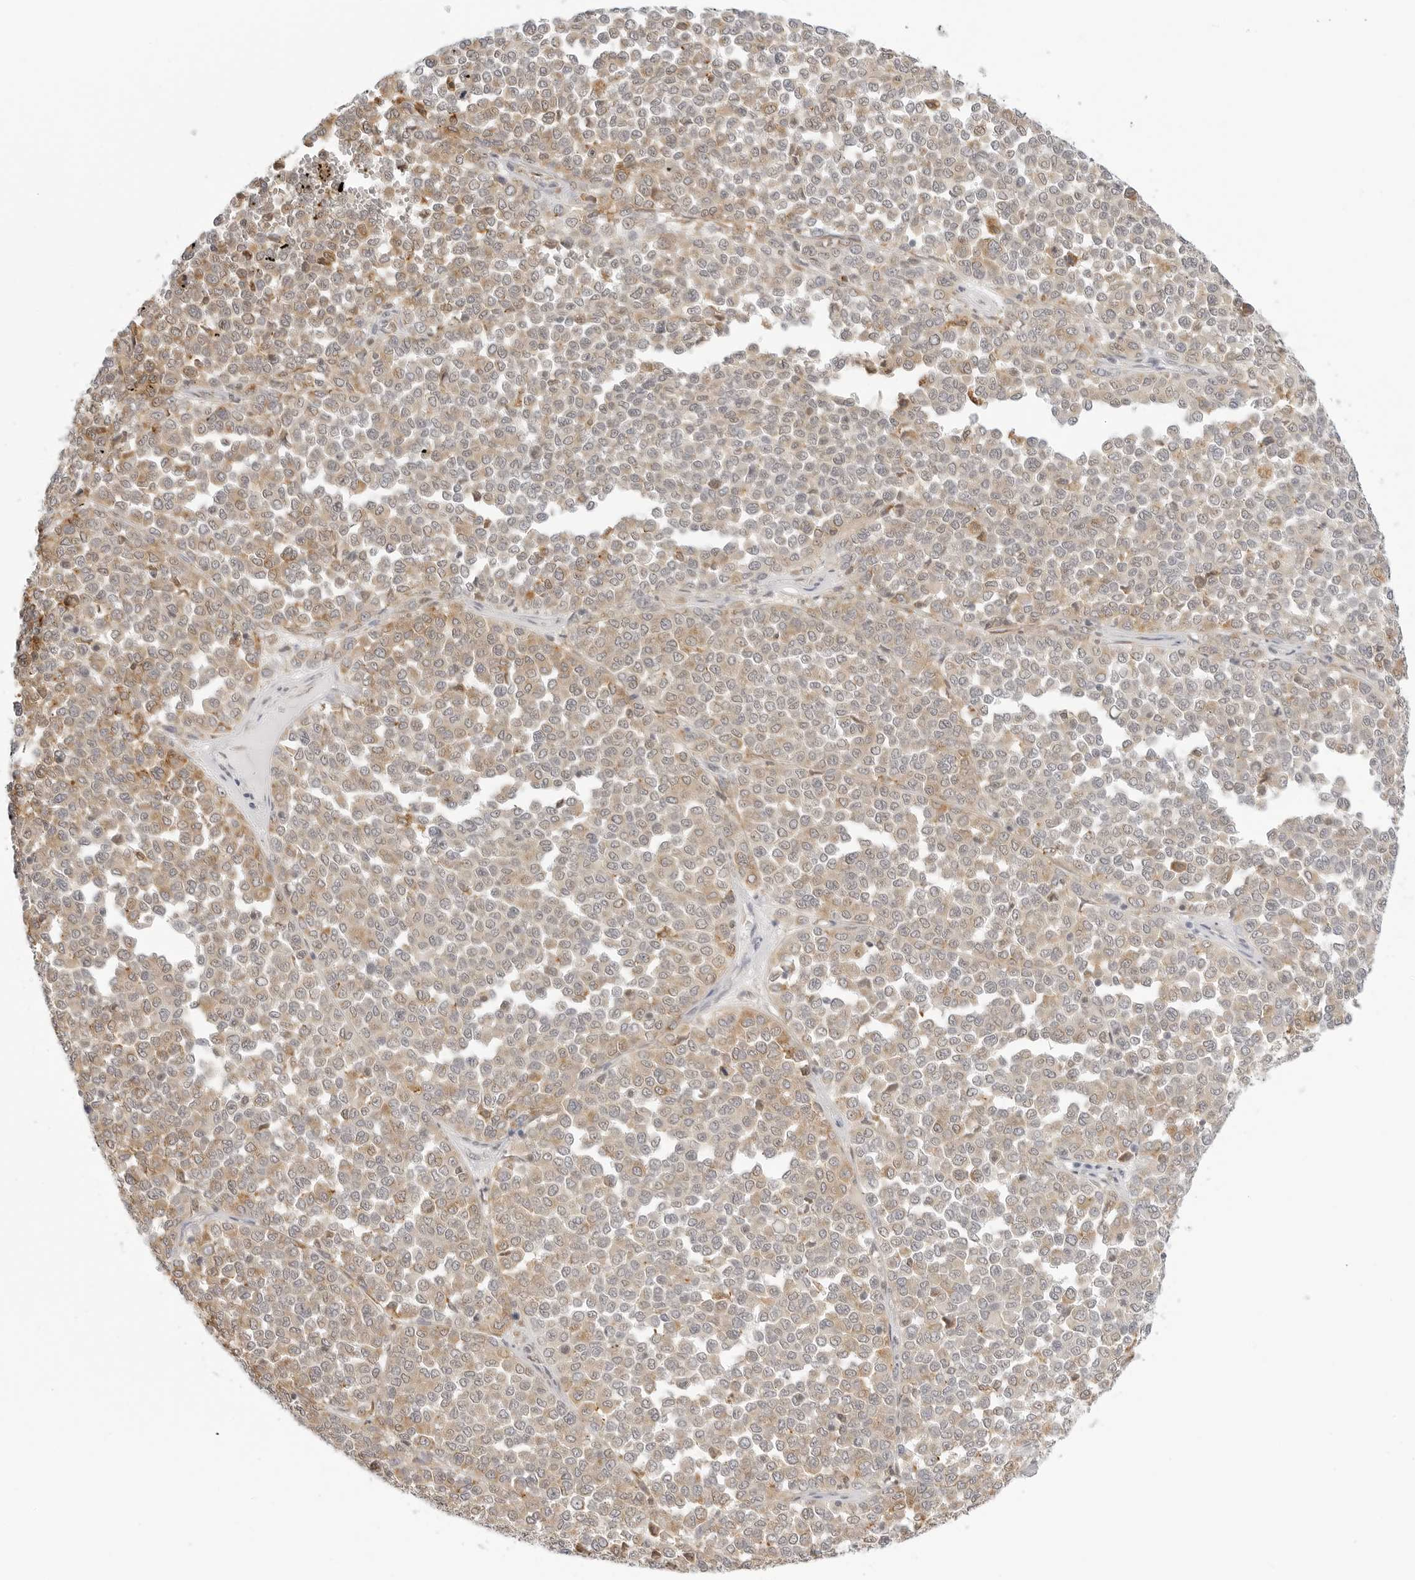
{"staining": {"intensity": "weak", "quantity": ">75%", "location": "cytoplasmic/membranous"}, "tissue": "melanoma", "cell_type": "Tumor cells", "image_type": "cancer", "snomed": [{"axis": "morphology", "description": "Malignant melanoma, Metastatic site"}, {"axis": "topography", "description": "Pancreas"}], "caption": "Malignant melanoma (metastatic site) tissue exhibits weak cytoplasmic/membranous positivity in about >75% of tumor cells", "gene": "THEM4", "patient": {"sex": "female", "age": 30}}